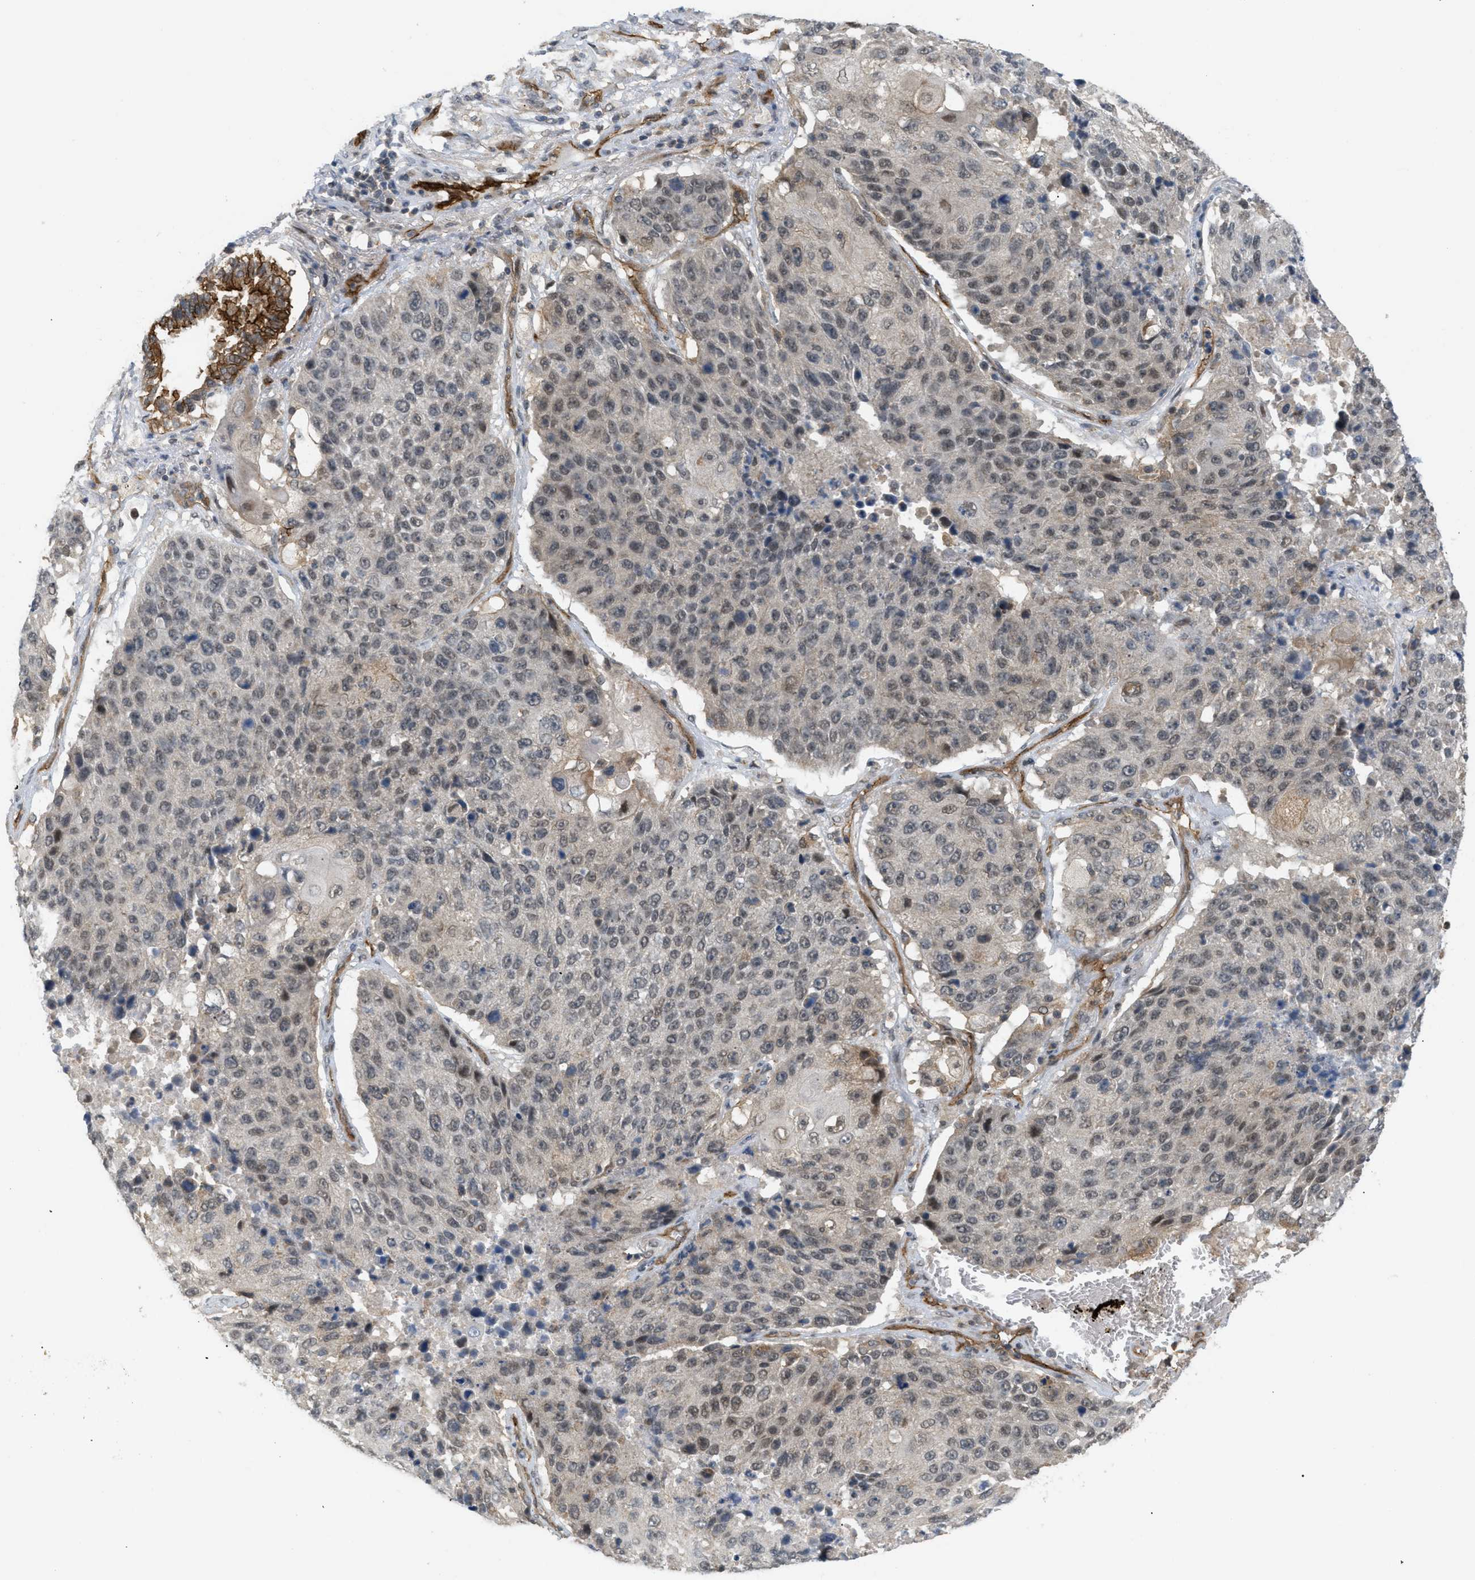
{"staining": {"intensity": "weak", "quantity": "25%-75%", "location": "cytoplasmic/membranous,nuclear"}, "tissue": "lung cancer", "cell_type": "Tumor cells", "image_type": "cancer", "snomed": [{"axis": "morphology", "description": "Squamous cell carcinoma, NOS"}, {"axis": "topography", "description": "Lung"}], "caption": "Brown immunohistochemical staining in lung cancer shows weak cytoplasmic/membranous and nuclear staining in about 25%-75% of tumor cells.", "gene": "PALMD", "patient": {"sex": "male", "age": 61}}